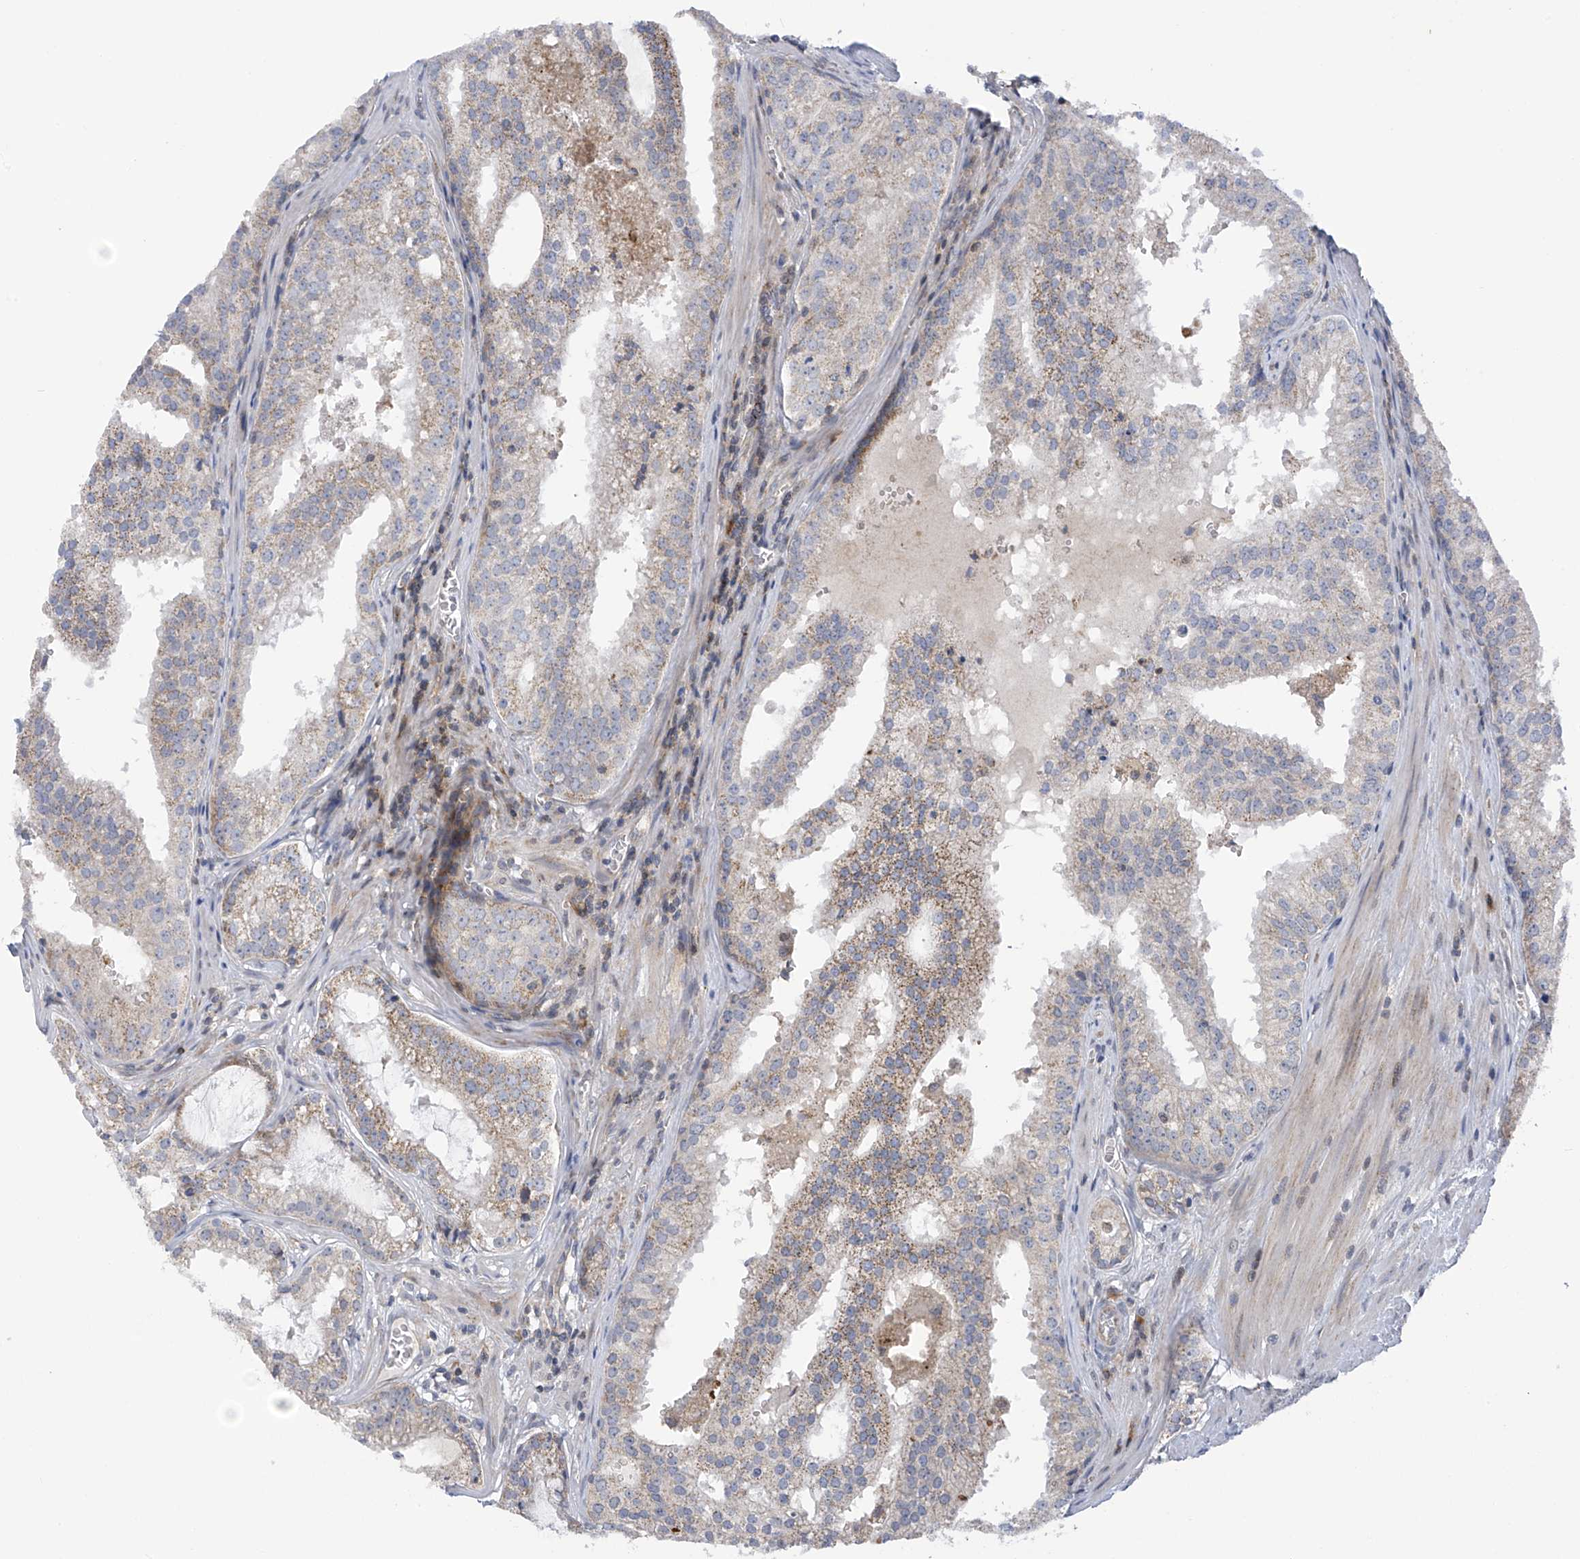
{"staining": {"intensity": "moderate", "quantity": "<25%", "location": "cytoplasmic/membranous"}, "tissue": "prostate cancer", "cell_type": "Tumor cells", "image_type": "cancer", "snomed": [{"axis": "morphology", "description": "Adenocarcinoma, High grade"}, {"axis": "topography", "description": "Prostate"}], "caption": "Protein staining of prostate cancer (adenocarcinoma (high-grade)) tissue displays moderate cytoplasmic/membranous expression in approximately <25% of tumor cells.", "gene": "SLCO4A1", "patient": {"sex": "male", "age": 68}}